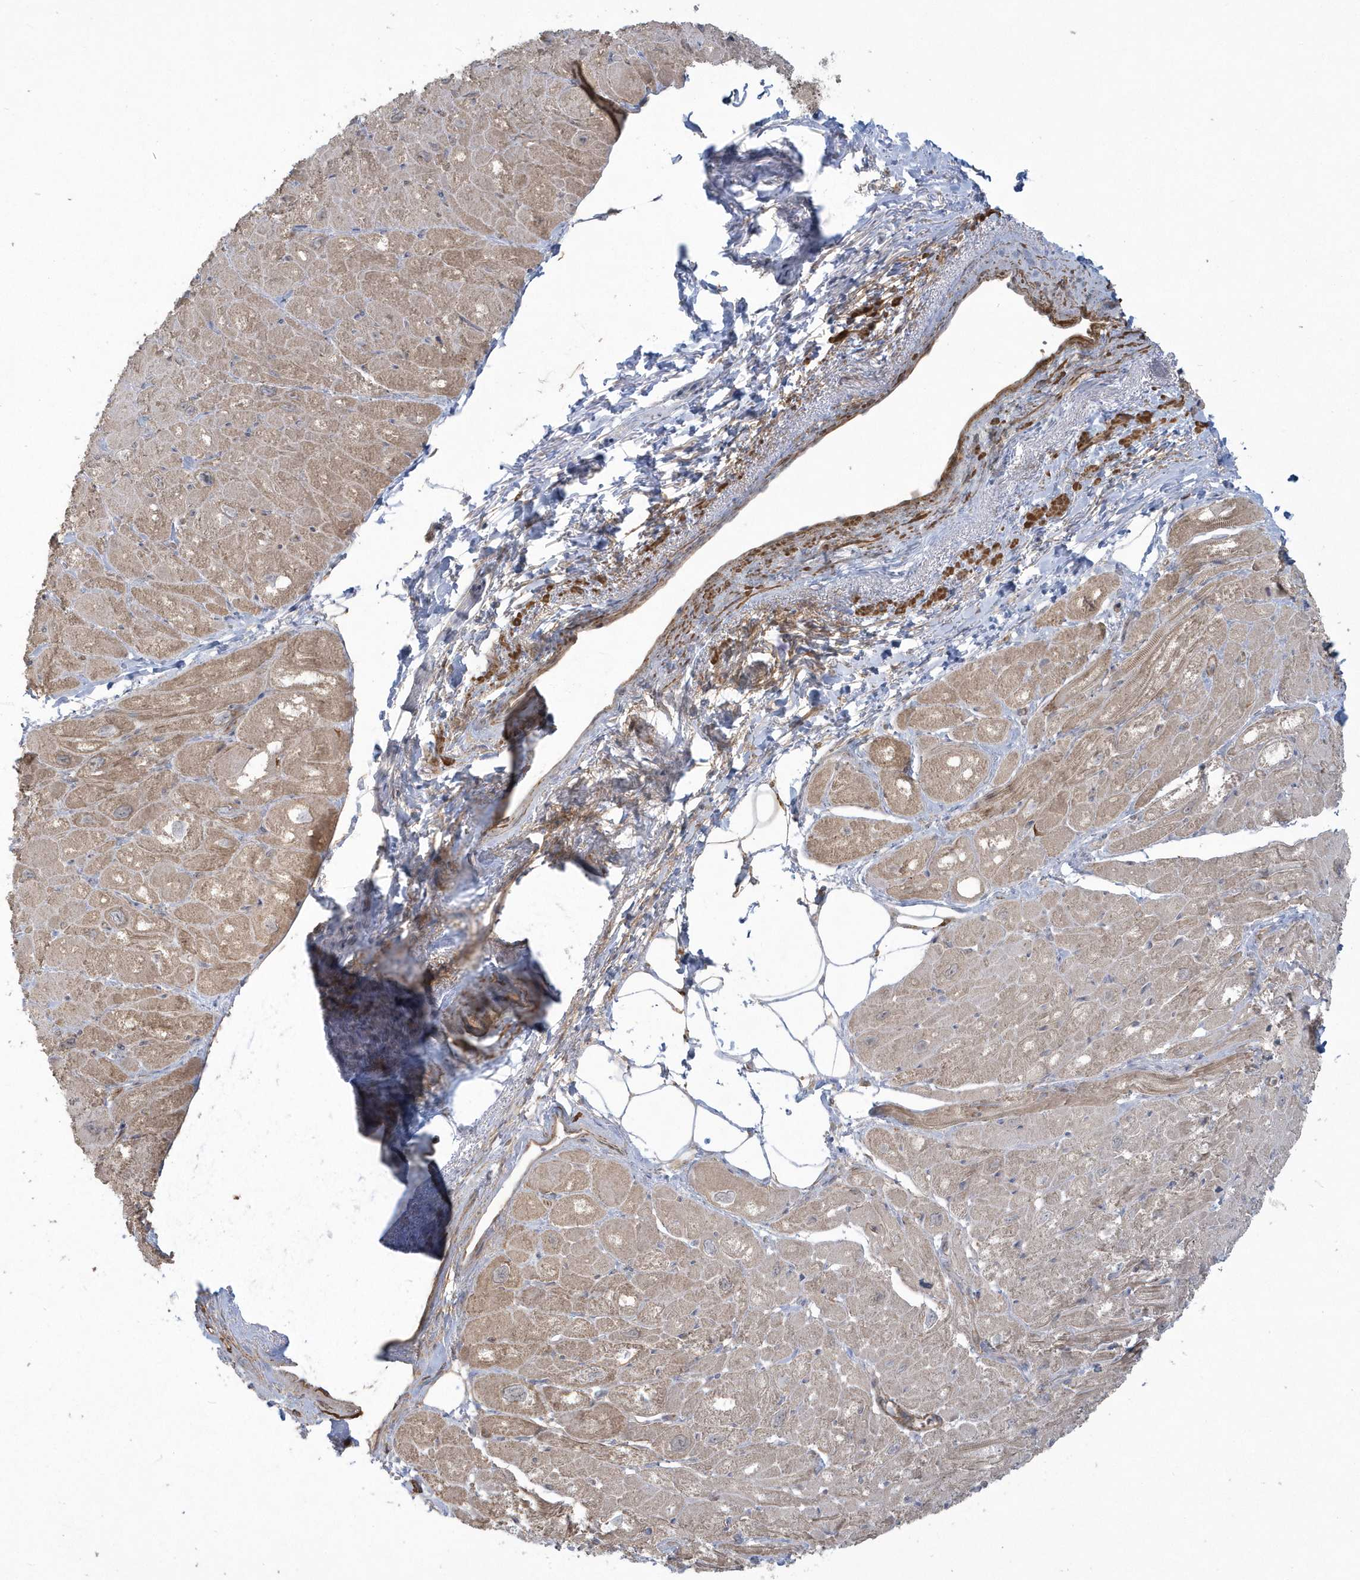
{"staining": {"intensity": "moderate", "quantity": ">75%", "location": "cytoplasmic/membranous"}, "tissue": "heart muscle", "cell_type": "Cardiomyocytes", "image_type": "normal", "snomed": [{"axis": "morphology", "description": "Normal tissue, NOS"}, {"axis": "topography", "description": "Heart"}], "caption": "Protein positivity by immunohistochemistry shows moderate cytoplasmic/membranous positivity in about >75% of cardiomyocytes in normal heart muscle. Ihc stains the protein in brown and the nuclei are stained blue.", "gene": "ARMC8", "patient": {"sex": "male", "age": 50}}